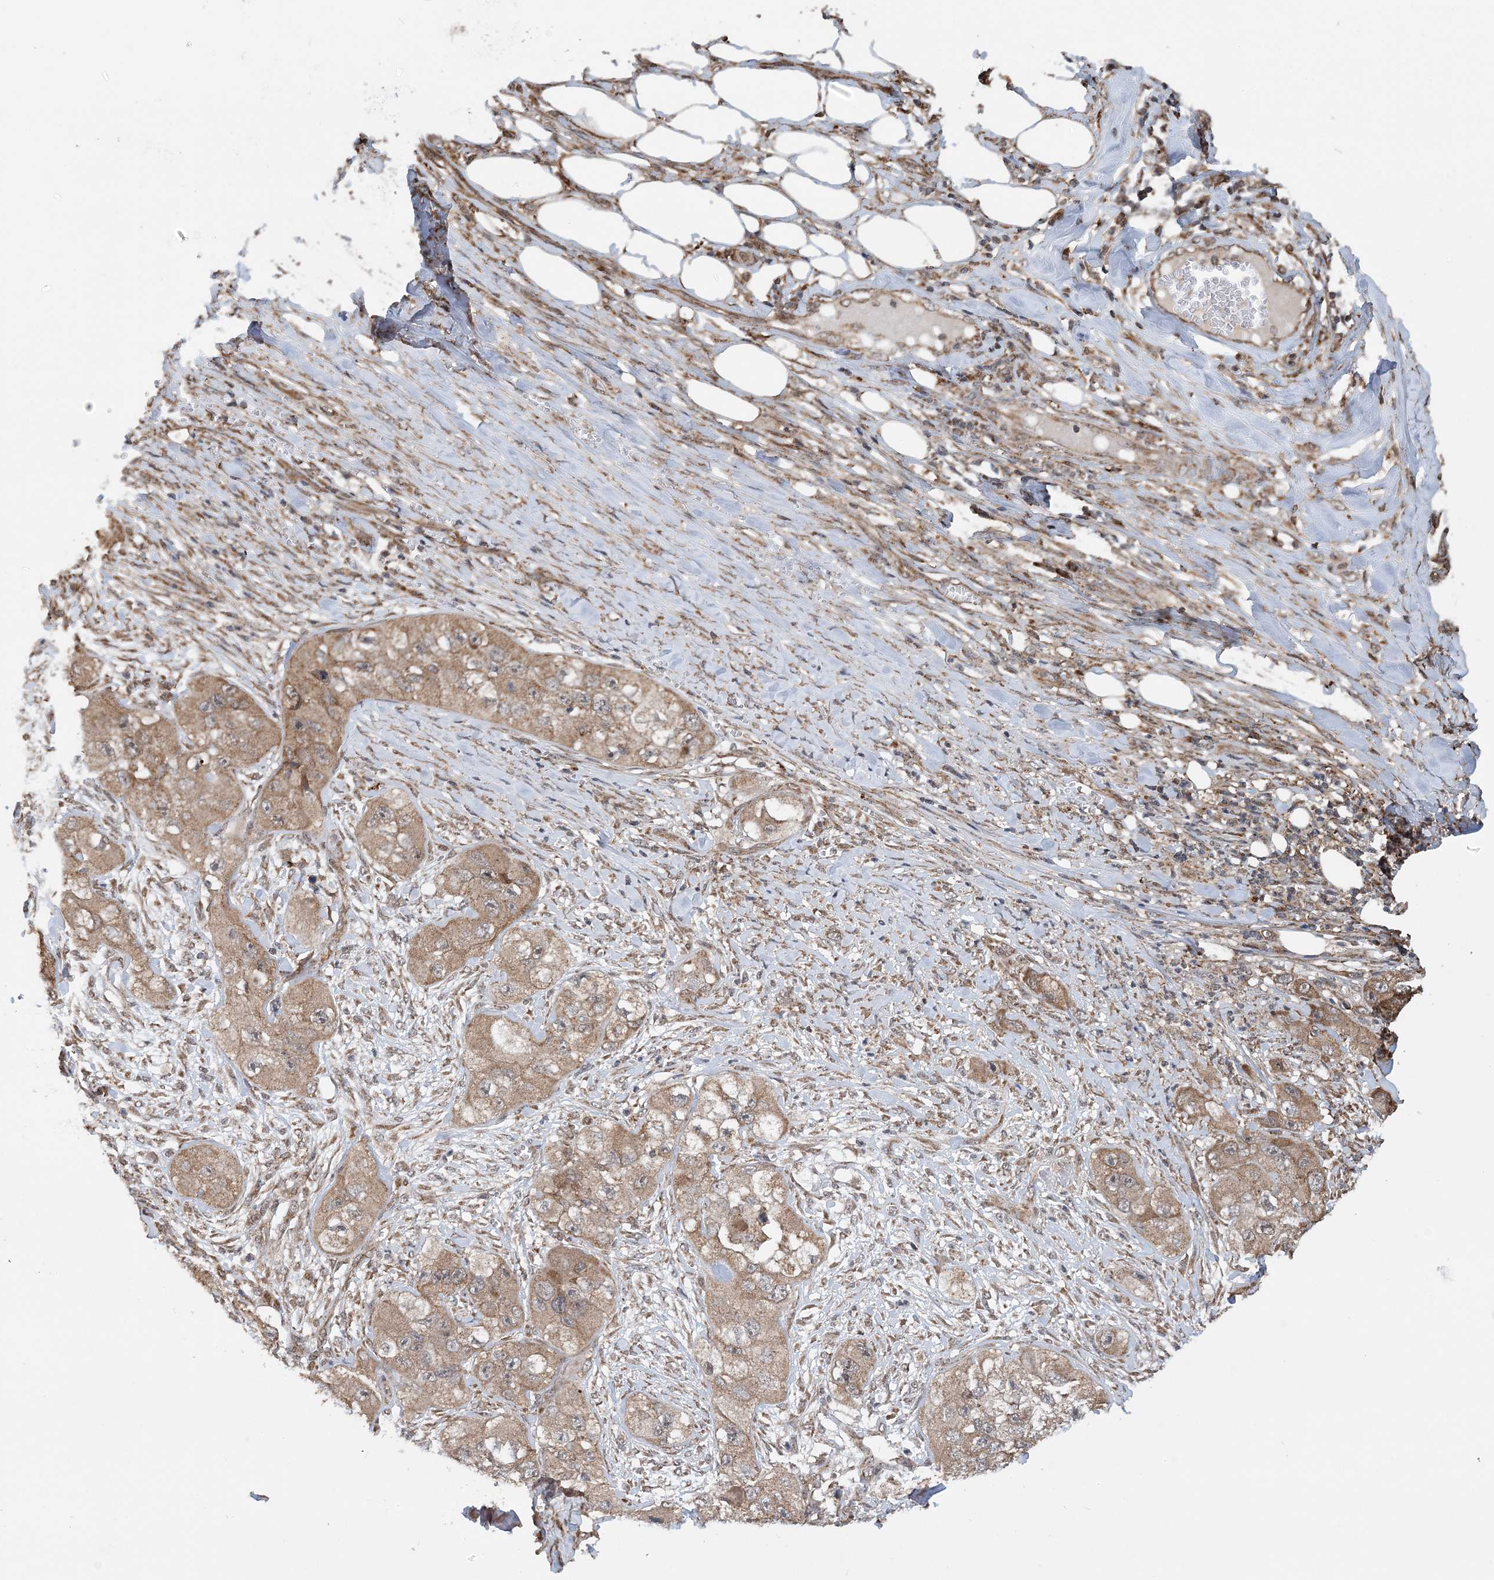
{"staining": {"intensity": "weak", "quantity": "25%-75%", "location": "cytoplasmic/membranous"}, "tissue": "skin cancer", "cell_type": "Tumor cells", "image_type": "cancer", "snomed": [{"axis": "morphology", "description": "Squamous cell carcinoma, NOS"}, {"axis": "topography", "description": "Skin"}, {"axis": "topography", "description": "Subcutis"}], "caption": "Immunohistochemistry of skin cancer displays low levels of weak cytoplasmic/membranous positivity in about 25%-75% of tumor cells. (DAB = brown stain, brightfield microscopy at high magnification).", "gene": "PCBP1", "patient": {"sex": "male", "age": 73}}